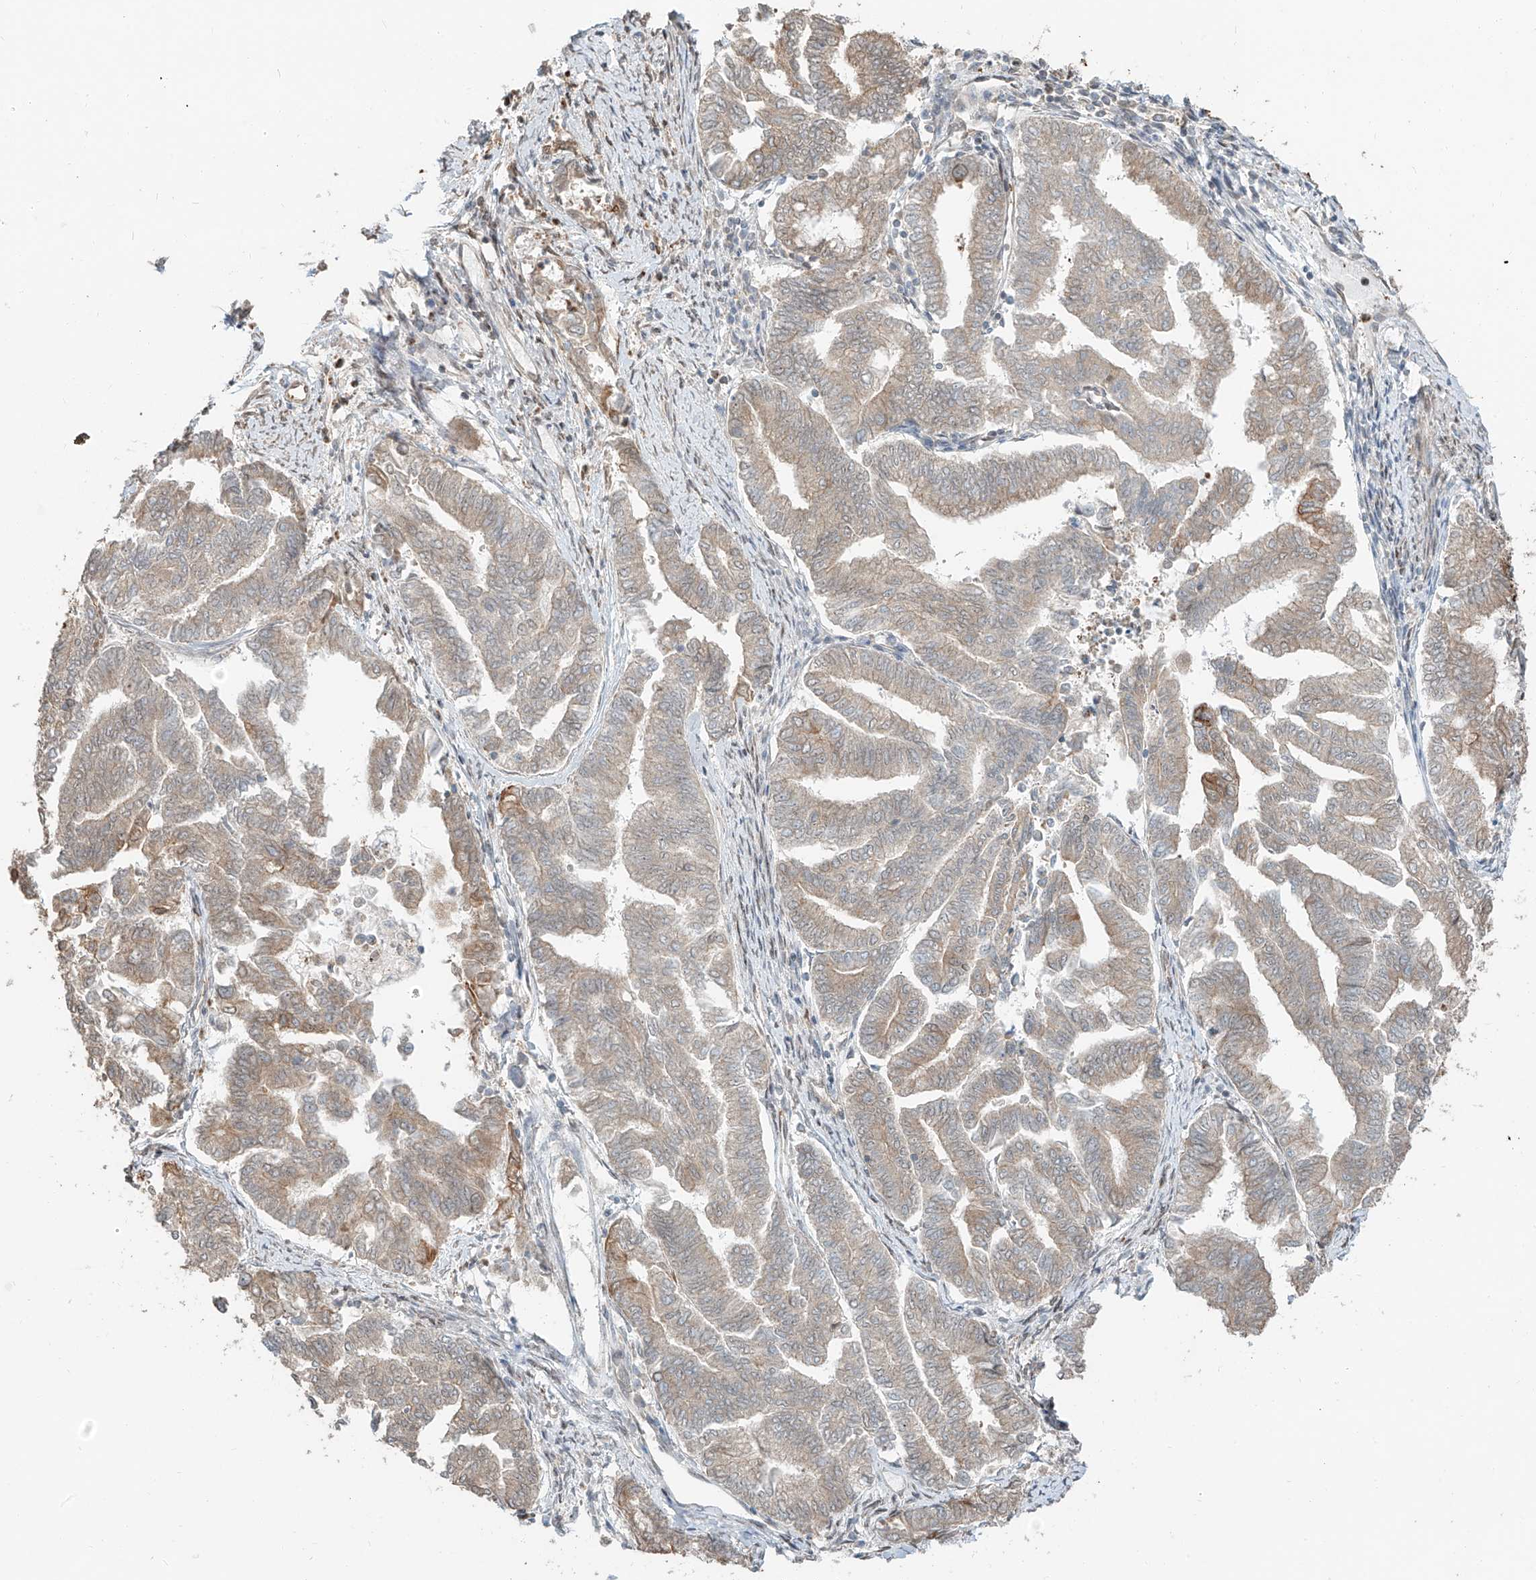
{"staining": {"intensity": "moderate", "quantity": "25%-75%", "location": "cytoplasmic/membranous"}, "tissue": "endometrial cancer", "cell_type": "Tumor cells", "image_type": "cancer", "snomed": [{"axis": "morphology", "description": "Adenocarcinoma, NOS"}, {"axis": "topography", "description": "Endometrium"}], "caption": "Immunohistochemical staining of endometrial cancer shows medium levels of moderate cytoplasmic/membranous protein staining in about 25%-75% of tumor cells. (DAB (3,3'-diaminobenzidine) IHC with brightfield microscopy, high magnification).", "gene": "CEP162", "patient": {"sex": "female", "age": 79}}